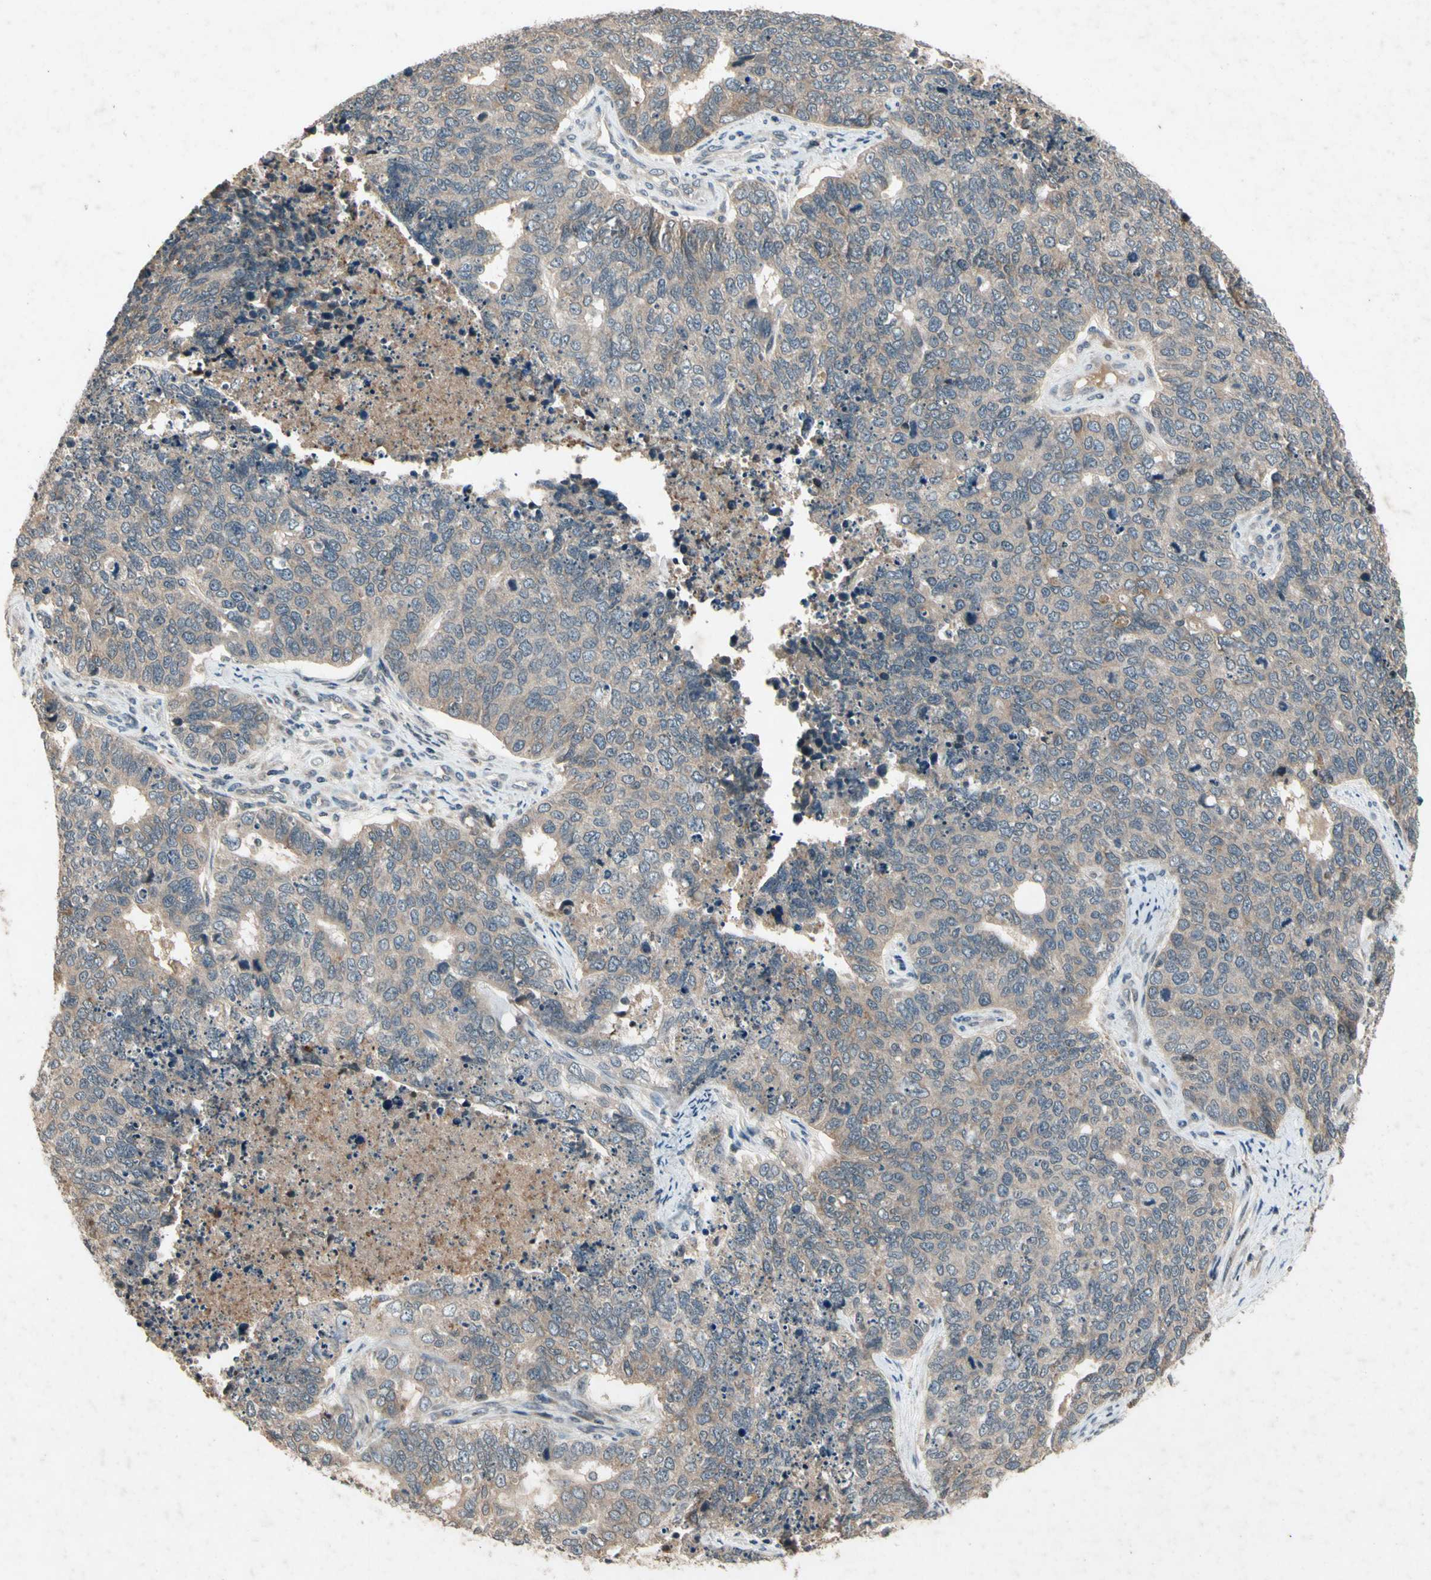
{"staining": {"intensity": "weak", "quantity": ">75%", "location": "cytoplasmic/membranous"}, "tissue": "cervical cancer", "cell_type": "Tumor cells", "image_type": "cancer", "snomed": [{"axis": "morphology", "description": "Squamous cell carcinoma, NOS"}, {"axis": "topography", "description": "Cervix"}], "caption": "Immunohistochemistry photomicrograph of neoplastic tissue: squamous cell carcinoma (cervical) stained using IHC shows low levels of weak protein expression localized specifically in the cytoplasmic/membranous of tumor cells, appearing as a cytoplasmic/membranous brown color.", "gene": "DPY19L3", "patient": {"sex": "female", "age": 63}}